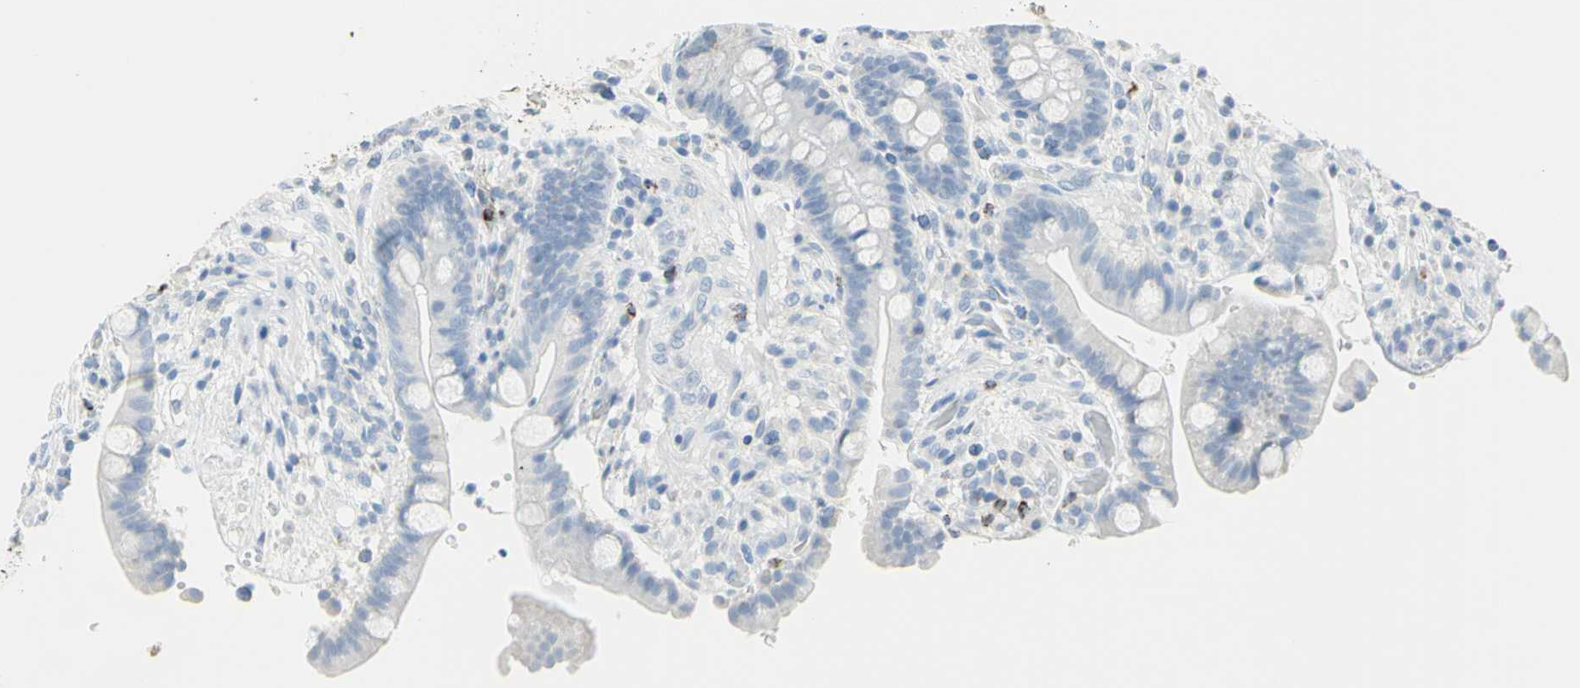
{"staining": {"intensity": "negative", "quantity": "none", "location": "none"}, "tissue": "colon", "cell_type": "Endothelial cells", "image_type": "normal", "snomed": [{"axis": "morphology", "description": "Normal tissue, NOS"}, {"axis": "topography", "description": "Colon"}], "caption": "A high-resolution image shows immunohistochemistry (IHC) staining of unremarkable colon, which shows no significant positivity in endothelial cells. (Stains: DAB immunohistochemistry with hematoxylin counter stain, Microscopy: brightfield microscopy at high magnification).", "gene": "CYSLTR1", "patient": {"sex": "male", "age": 73}}